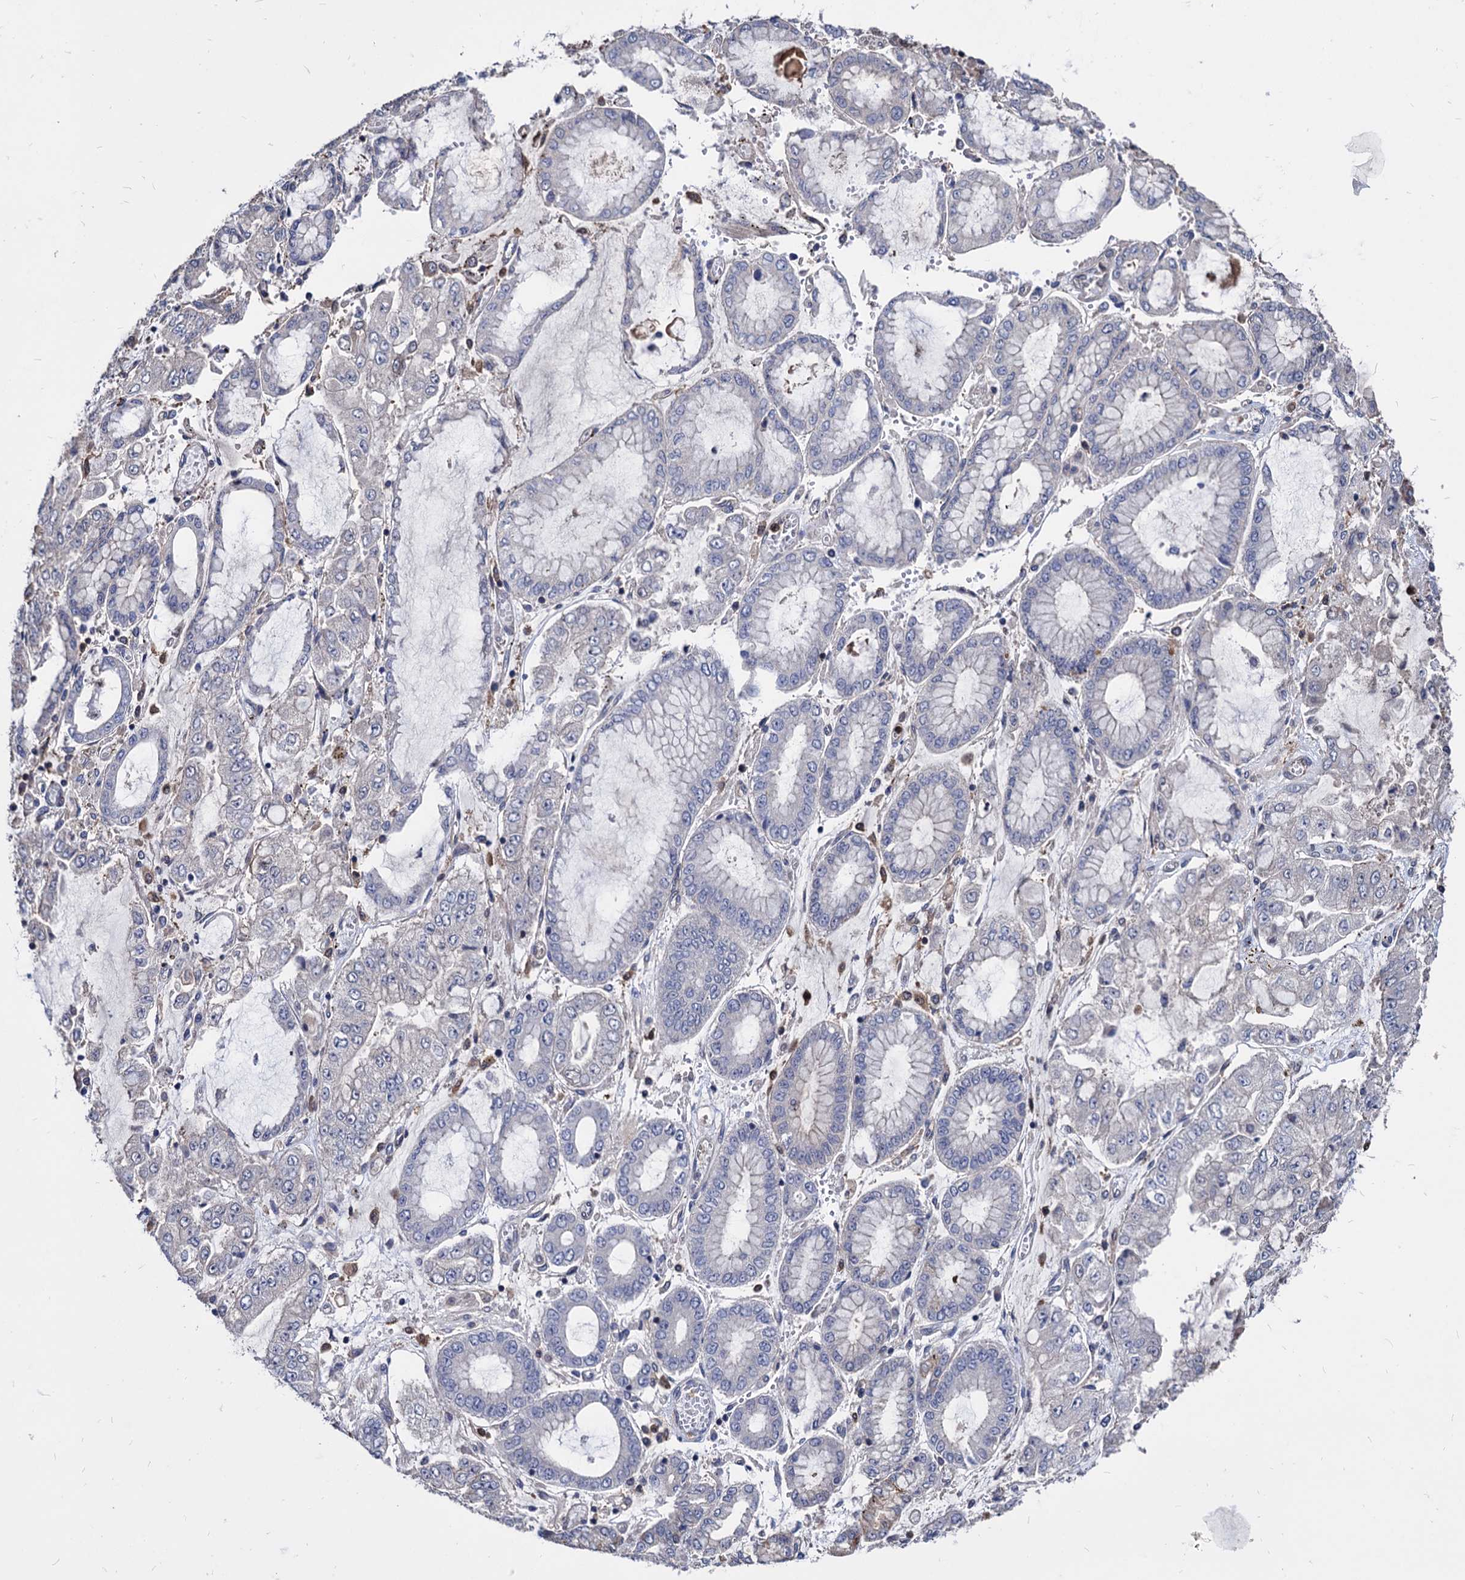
{"staining": {"intensity": "negative", "quantity": "none", "location": "none"}, "tissue": "stomach cancer", "cell_type": "Tumor cells", "image_type": "cancer", "snomed": [{"axis": "morphology", "description": "Adenocarcinoma, NOS"}, {"axis": "topography", "description": "Stomach"}], "caption": "Immunohistochemistry of human stomach cancer displays no positivity in tumor cells.", "gene": "CPPED1", "patient": {"sex": "male", "age": 76}}